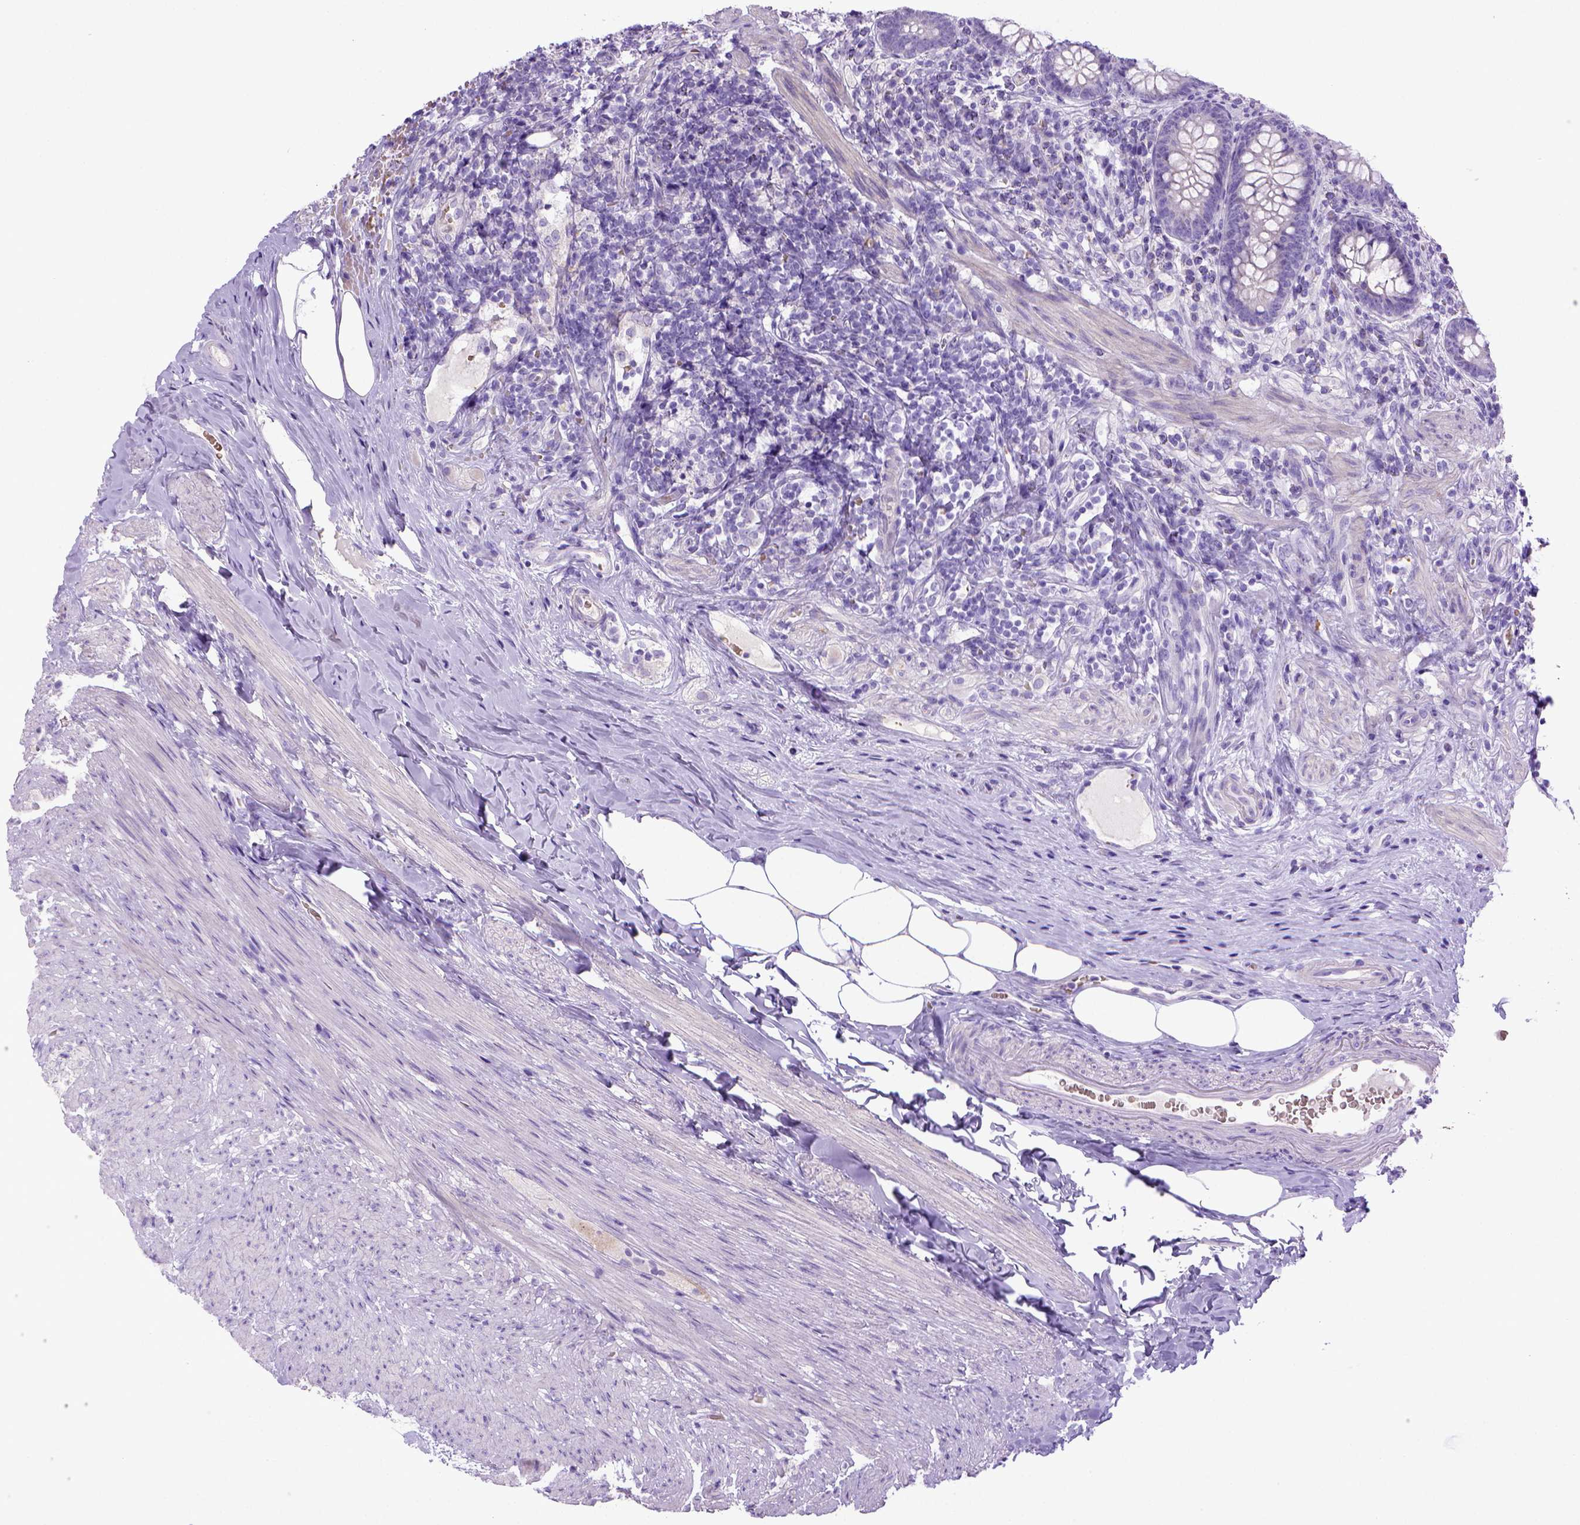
{"staining": {"intensity": "negative", "quantity": "none", "location": "none"}, "tissue": "appendix", "cell_type": "Glandular cells", "image_type": "normal", "snomed": [{"axis": "morphology", "description": "Normal tissue, NOS"}, {"axis": "topography", "description": "Appendix"}], "caption": "Immunohistochemistry (IHC) image of unremarkable appendix stained for a protein (brown), which exhibits no positivity in glandular cells. Brightfield microscopy of immunohistochemistry (IHC) stained with DAB (brown) and hematoxylin (blue), captured at high magnification.", "gene": "BAAT", "patient": {"sex": "male", "age": 47}}